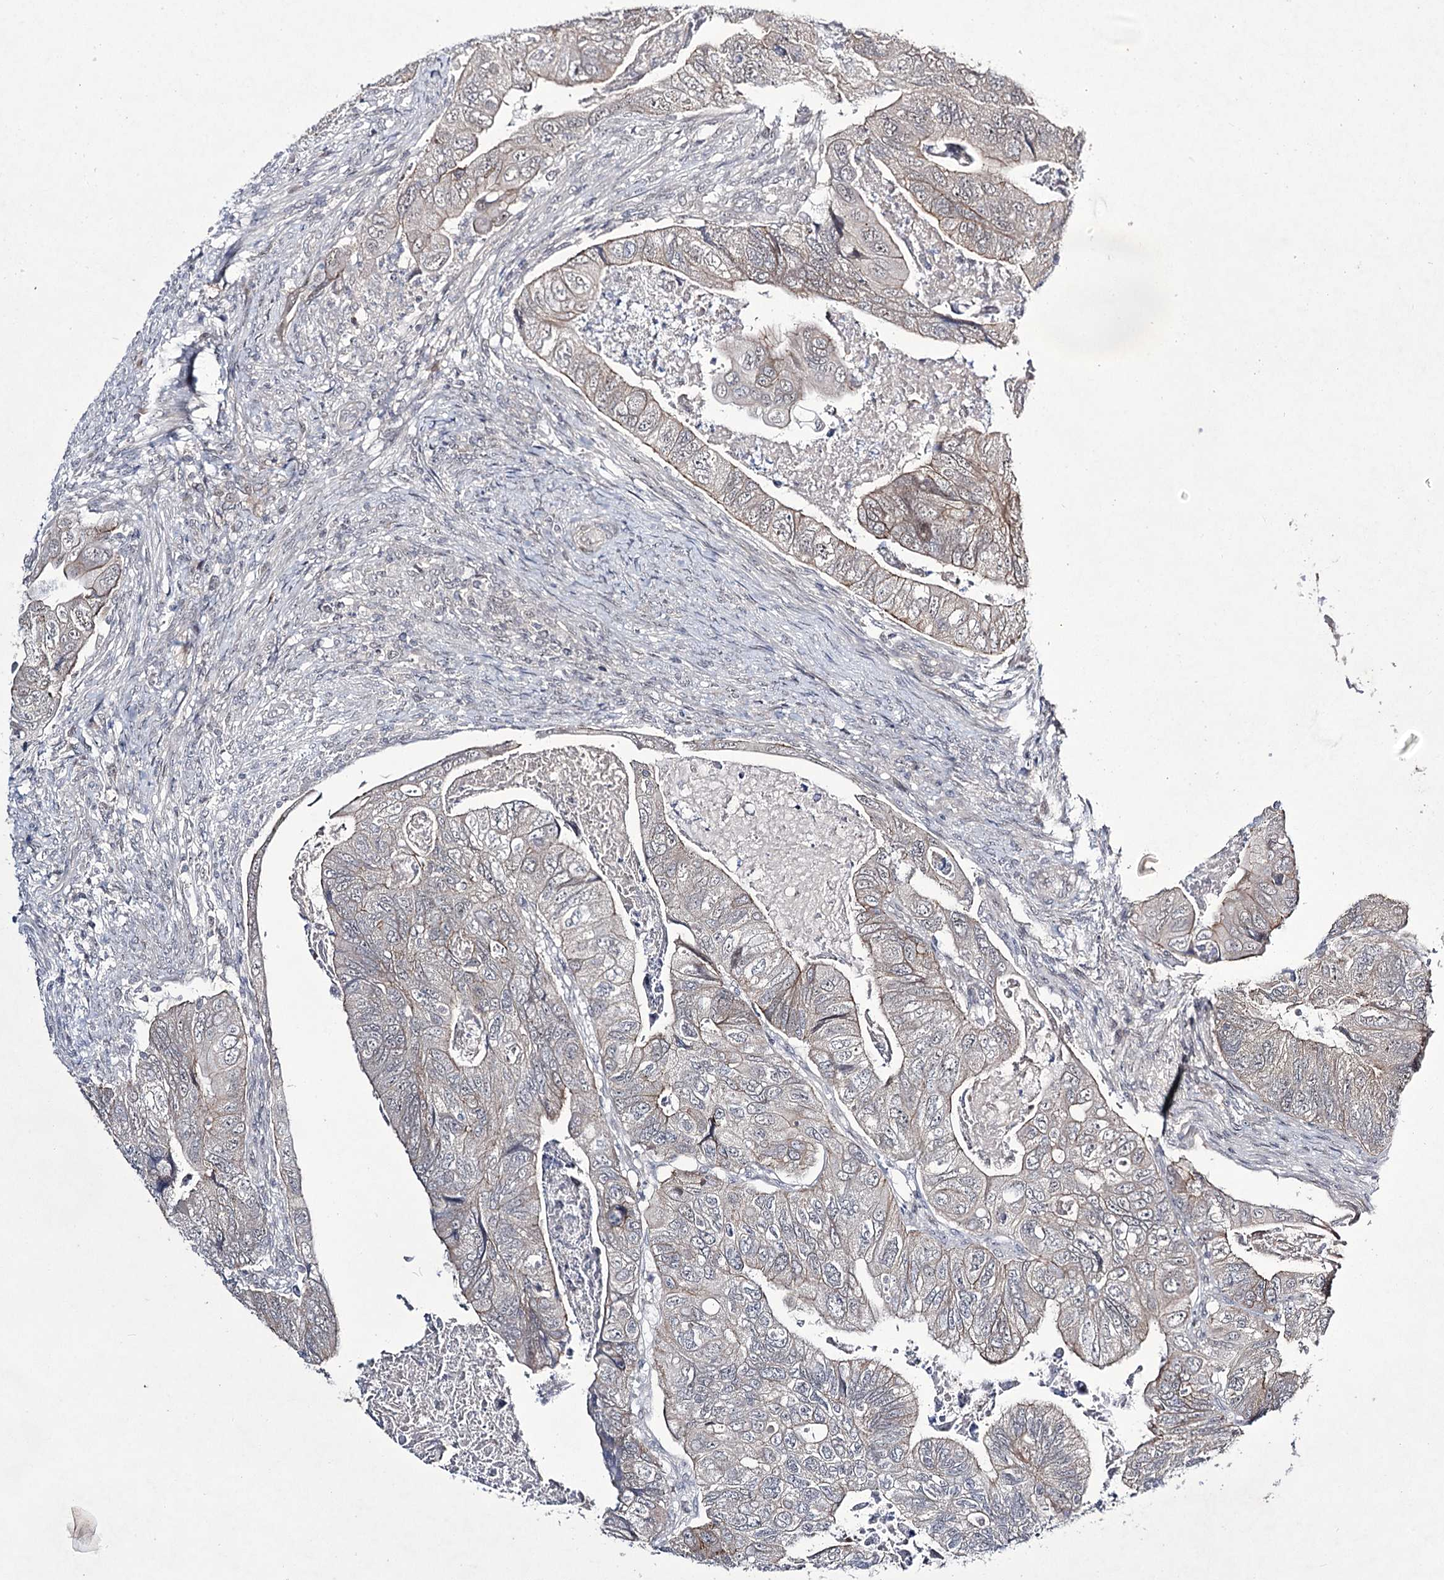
{"staining": {"intensity": "moderate", "quantity": "<25%", "location": "cytoplasmic/membranous"}, "tissue": "colorectal cancer", "cell_type": "Tumor cells", "image_type": "cancer", "snomed": [{"axis": "morphology", "description": "Adenocarcinoma, NOS"}, {"axis": "topography", "description": "Rectum"}], "caption": "A brown stain highlights moderate cytoplasmic/membranous expression of a protein in human colorectal cancer (adenocarcinoma) tumor cells. The staining is performed using DAB brown chromogen to label protein expression. The nuclei are counter-stained blue using hematoxylin.", "gene": "HOXC11", "patient": {"sex": "male", "age": 63}}